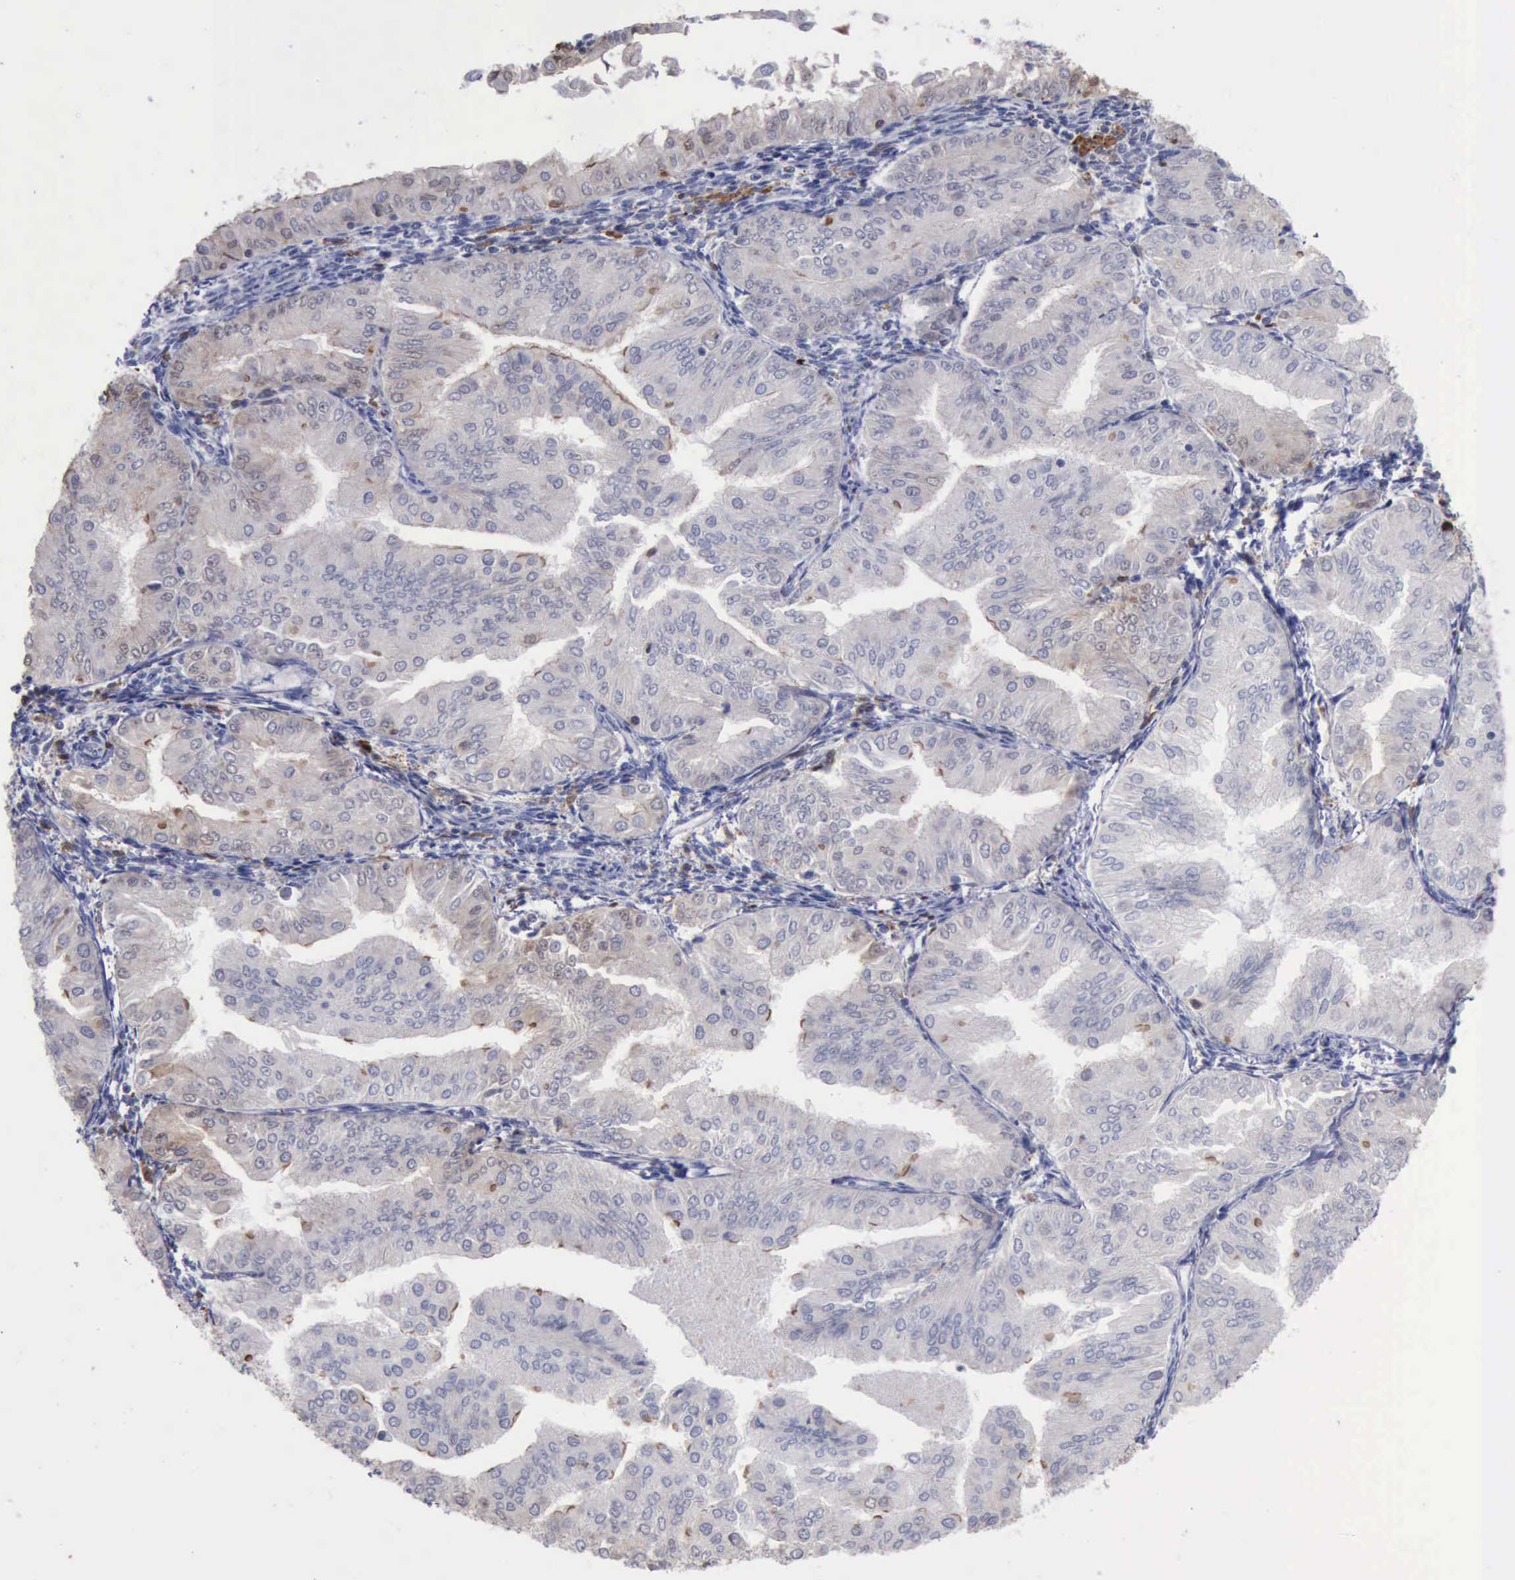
{"staining": {"intensity": "negative", "quantity": "none", "location": "none"}, "tissue": "endometrial cancer", "cell_type": "Tumor cells", "image_type": "cancer", "snomed": [{"axis": "morphology", "description": "Adenocarcinoma, NOS"}, {"axis": "topography", "description": "Endometrium"}], "caption": "Human endometrial cancer (adenocarcinoma) stained for a protein using immunohistochemistry (IHC) displays no expression in tumor cells.", "gene": "STAT1", "patient": {"sex": "female", "age": 53}}